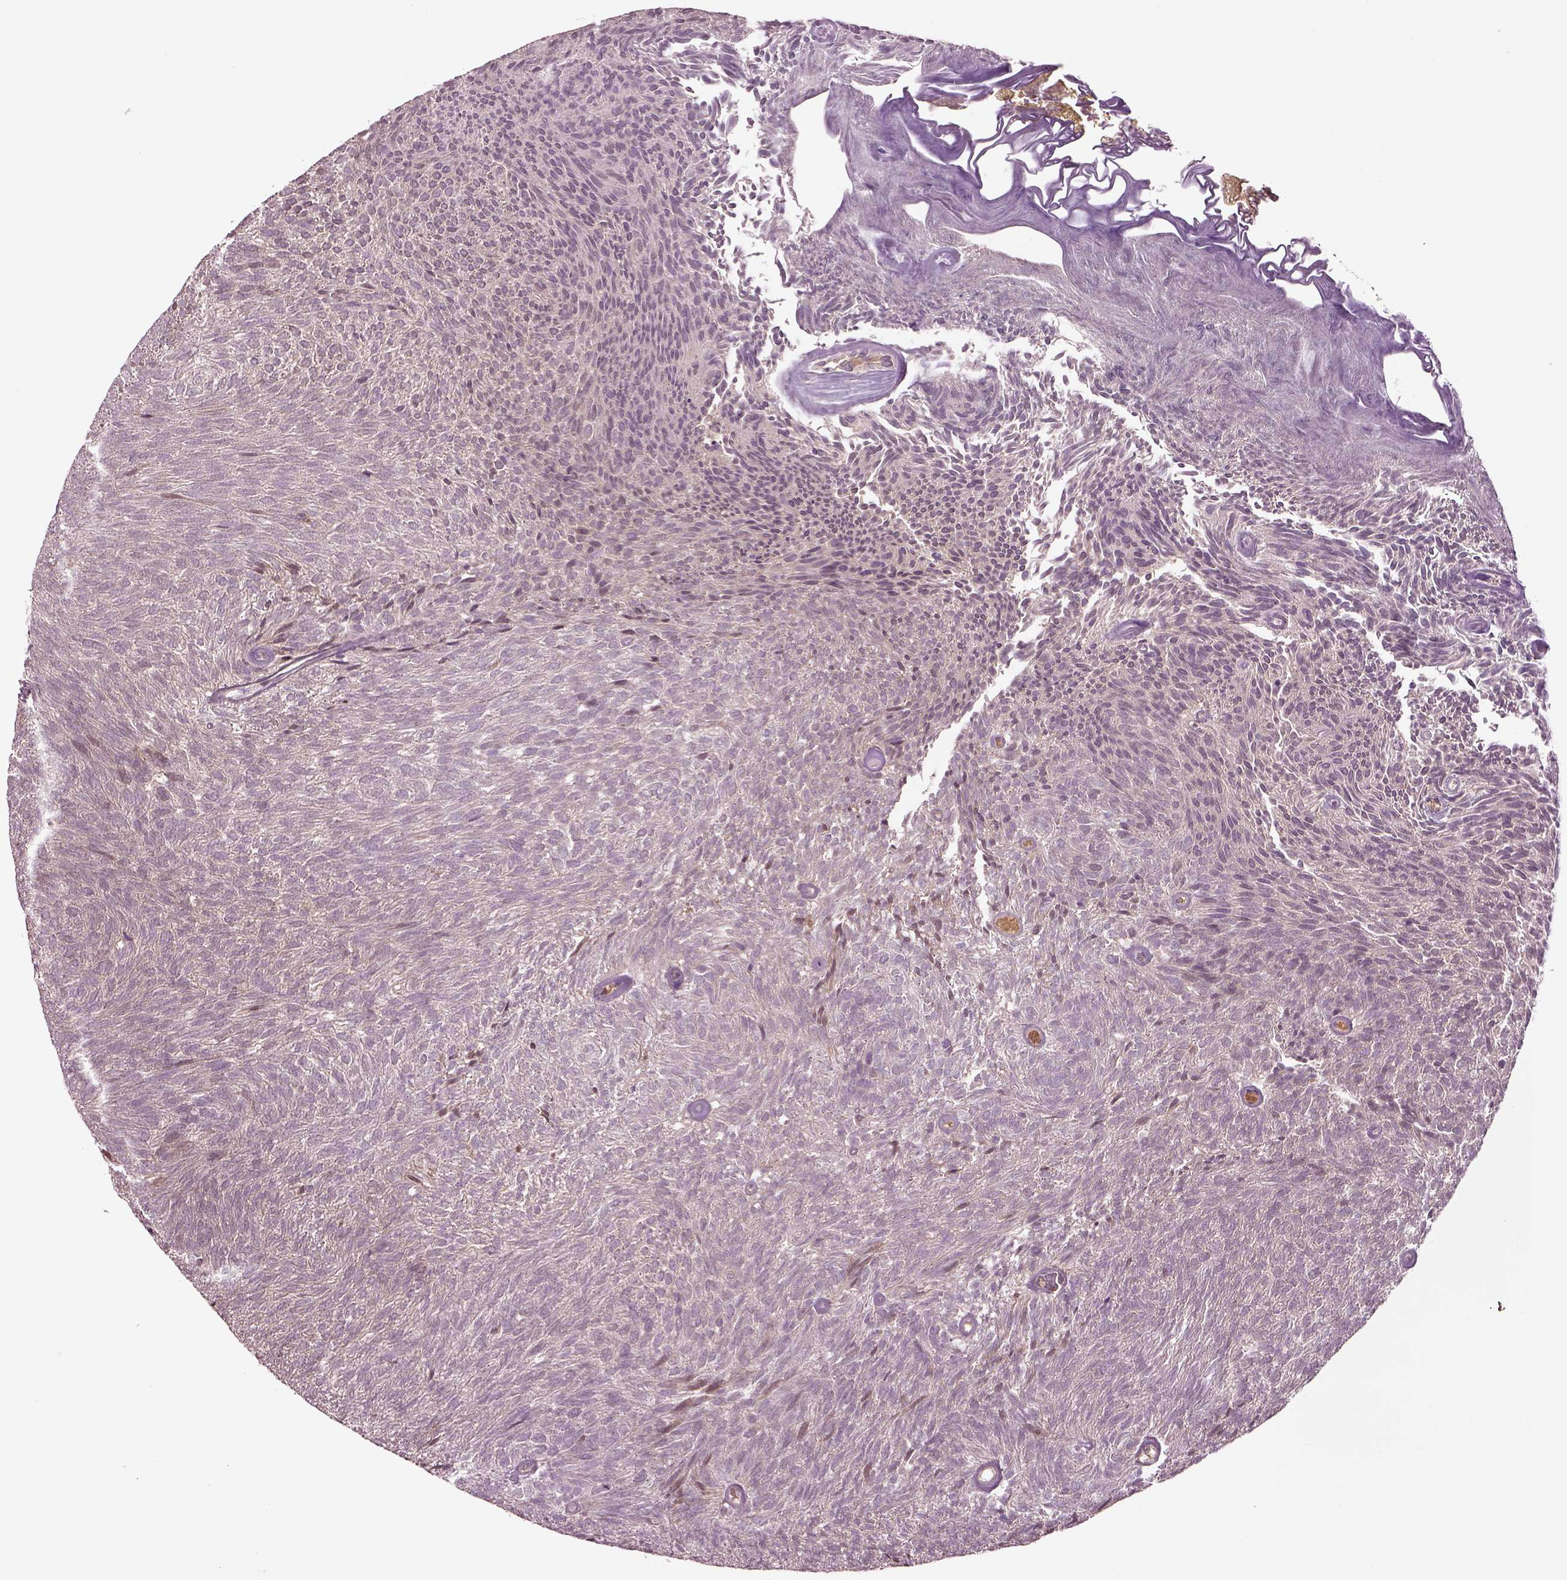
{"staining": {"intensity": "negative", "quantity": "none", "location": "none"}, "tissue": "urothelial cancer", "cell_type": "Tumor cells", "image_type": "cancer", "snomed": [{"axis": "morphology", "description": "Urothelial carcinoma, Low grade"}, {"axis": "topography", "description": "Urinary bladder"}], "caption": "Micrograph shows no significant protein expression in tumor cells of urothelial carcinoma (low-grade).", "gene": "MDP1", "patient": {"sex": "male", "age": 77}}